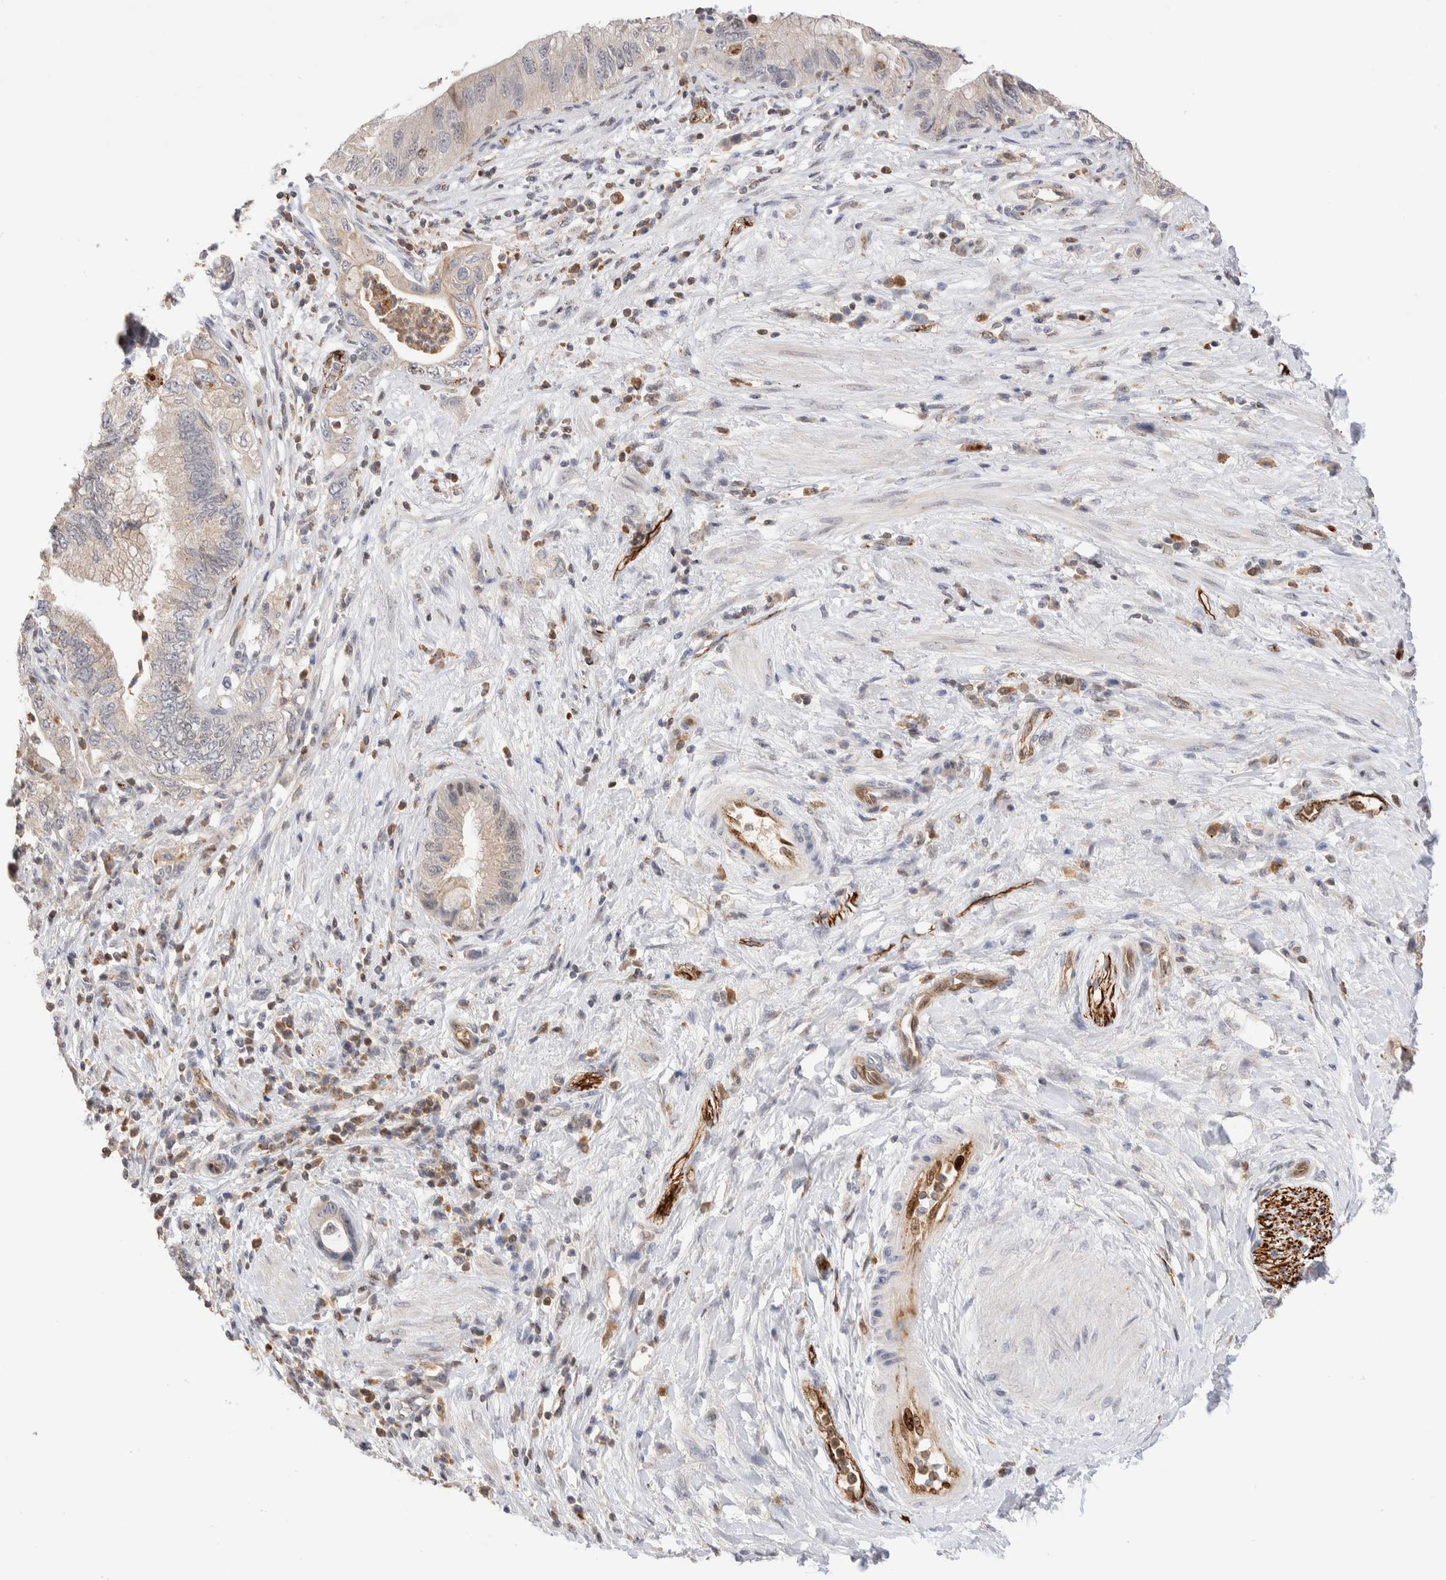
{"staining": {"intensity": "negative", "quantity": "none", "location": "none"}, "tissue": "pancreatic cancer", "cell_type": "Tumor cells", "image_type": "cancer", "snomed": [{"axis": "morphology", "description": "Adenocarcinoma, NOS"}, {"axis": "topography", "description": "Pancreas"}], "caption": "A histopathology image of pancreatic cancer stained for a protein displays no brown staining in tumor cells. (DAB immunohistochemistry with hematoxylin counter stain).", "gene": "NSMAF", "patient": {"sex": "female", "age": 73}}